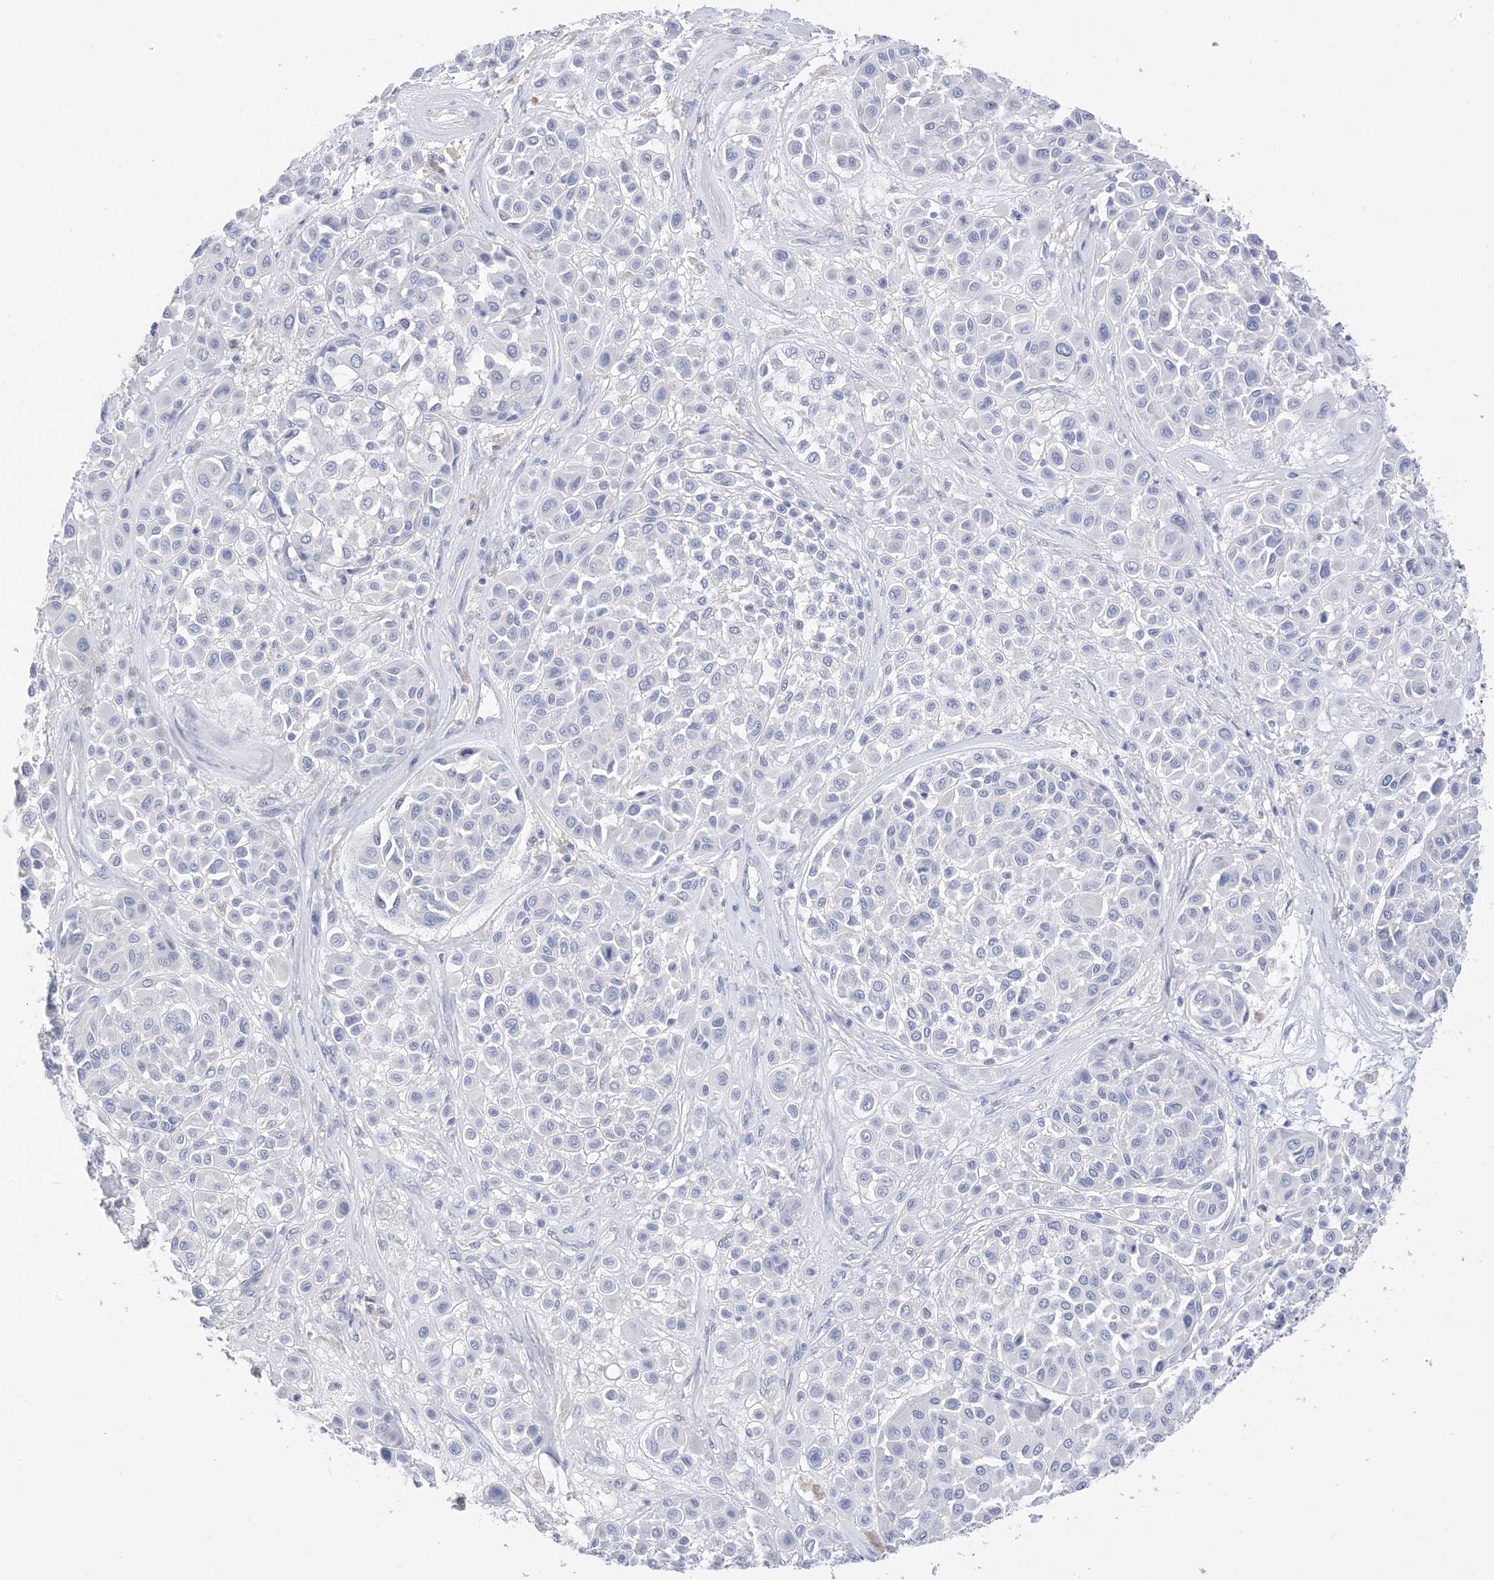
{"staining": {"intensity": "negative", "quantity": "none", "location": "none"}, "tissue": "melanoma", "cell_type": "Tumor cells", "image_type": "cancer", "snomed": [{"axis": "morphology", "description": "Malignant melanoma, Metastatic site"}, {"axis": "topography", "description": "Soft tissue"}], "caption": "Immunohistochemical staining of human malignant melanoma (metastatic site) demonstrates no significant expression in tumor cells.", "gene": "MUC17", "patient": {"sex": "male", "age": 41}}